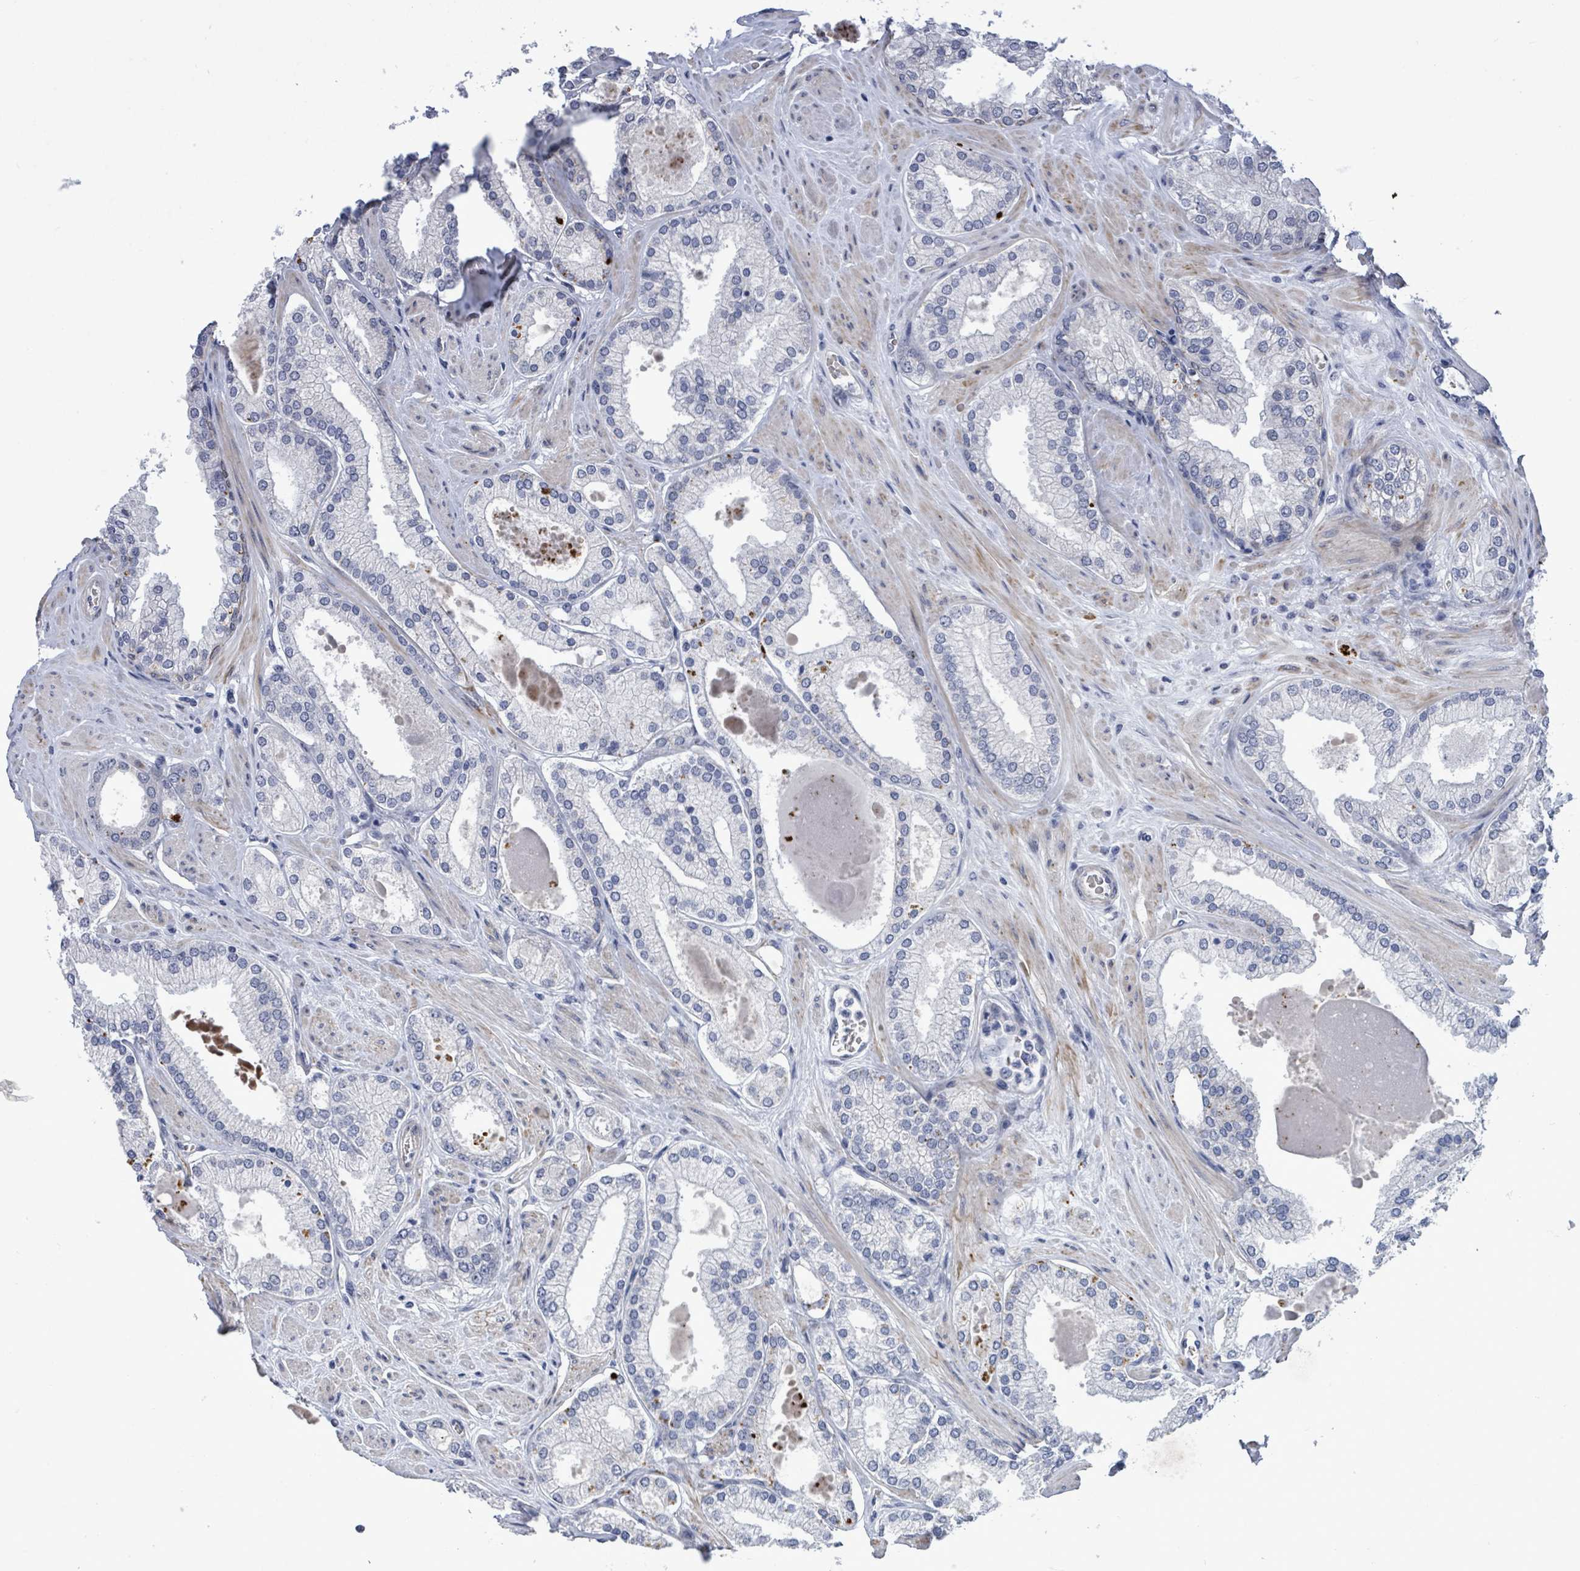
{"staining": {"intensity": "negative", "quantity": "none", "location": "none"}, "tissue": "prostate cancer", "cell_type": "Tumor cells", "image_type": "cancer", "snomed": [{"axis": "morphology", "description": "Adenocarcinoma, Low grade"}, {"axis": "topography", "description": "Prostate"}], "caption": "Immunohistochemical staining of prostate low-grade adenocarcinoma exhibits no significant staining in tumor cells. (DAB (3,3'-diaminobenzidine) IHC visualized using brightfield microscopy, high magnification).", "gene": "CT45A5", "patient": {"sex": "male", "age": 42}}